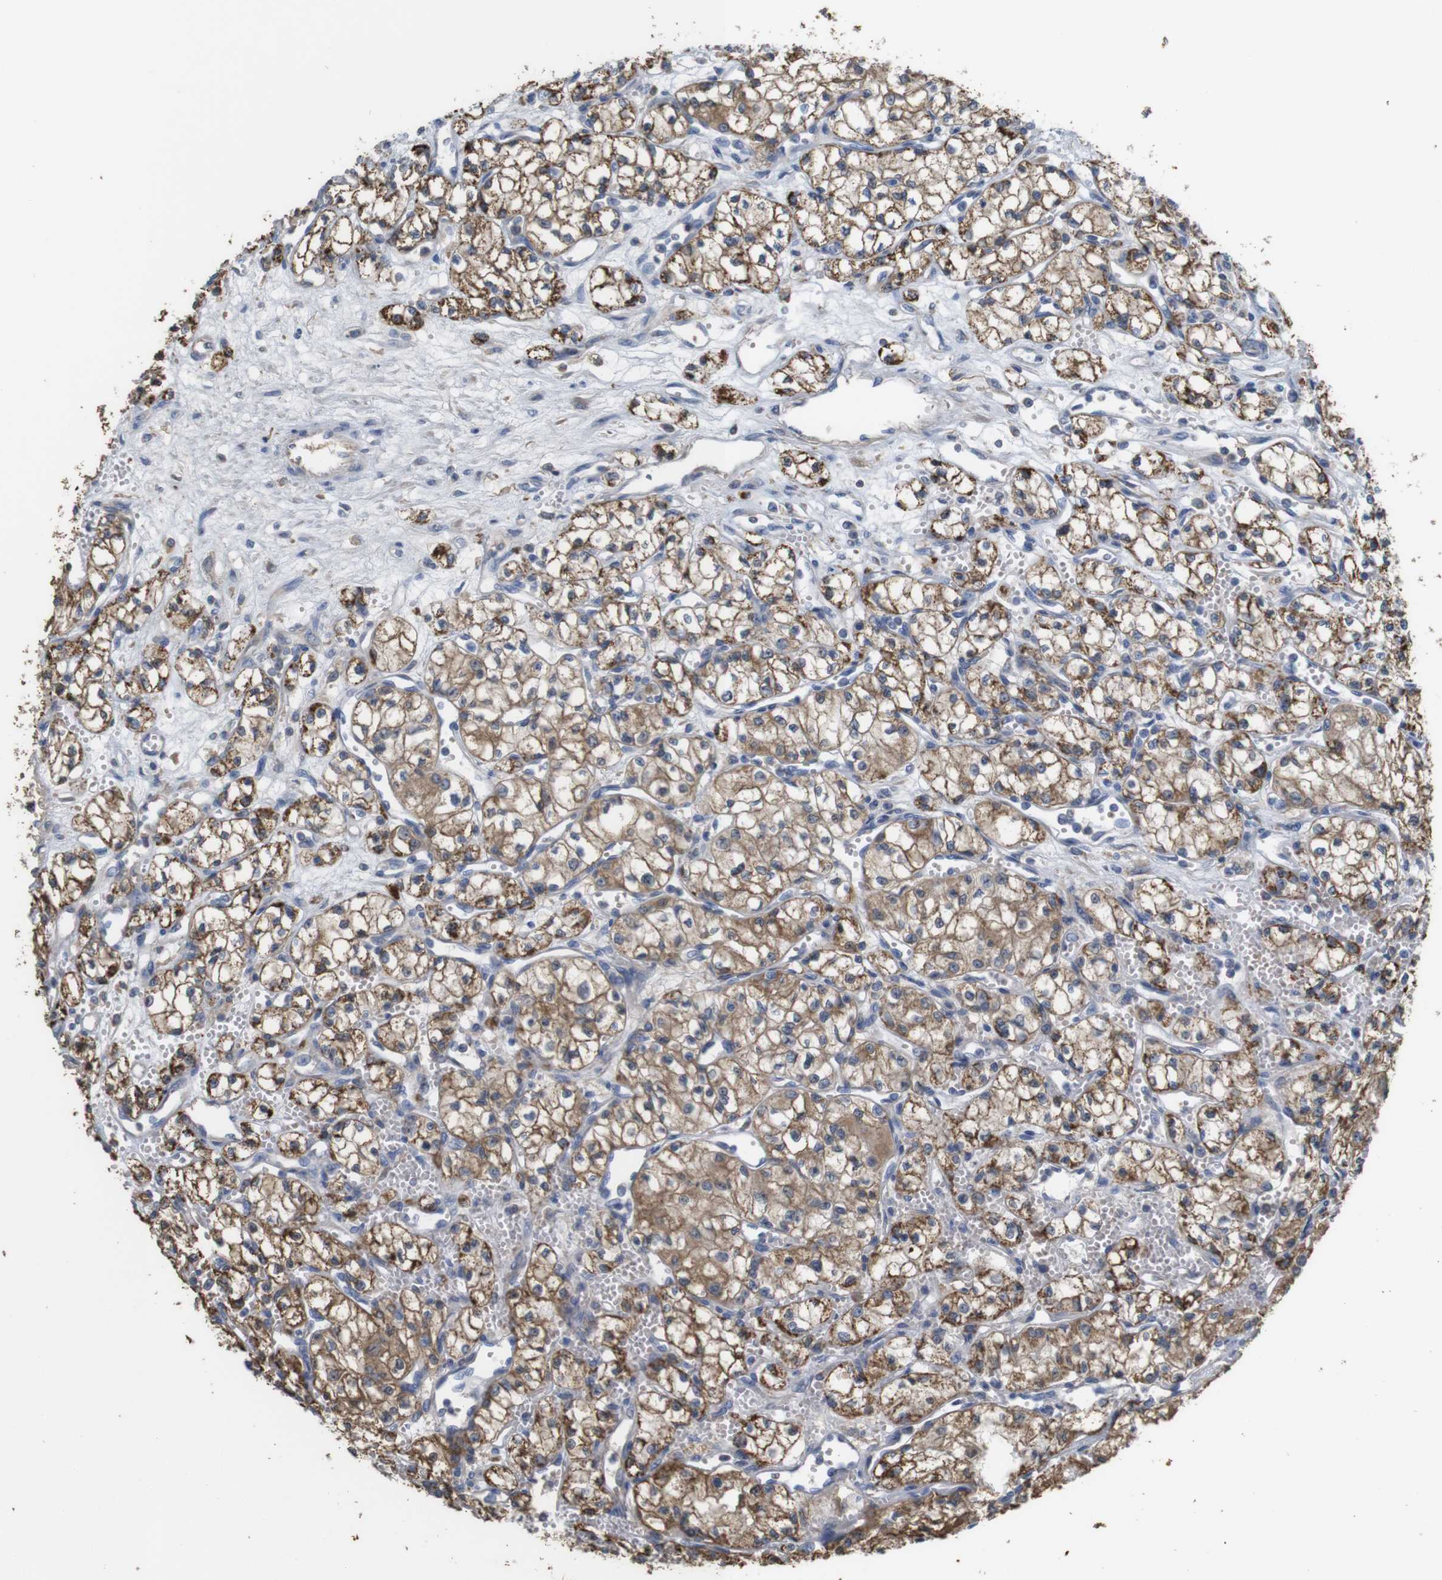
{"staining": {"intensity": "moderate", "quantity": ">75%", "location": "cytoplasmic/membranous"}, "tissue": "renal cancer", "cell_type": "Tumor cells", "image_type": "cancer", "snomed": [{"axis": "morphology", "description": "Normal tissue, NOS"}, {"axis": "morphology", "description": "Adenocarcinoma, NOS"}, {"axis": "topography", "description": "Kidney"}], "caption": "A micrograph of human adenocarcinoma (renal) stained for a protein displays moderate cytoplasmic/membranous brown staining in tumor cells.", "gene": "PTPRR", "patient": {"sex": "male", "age": 59}}